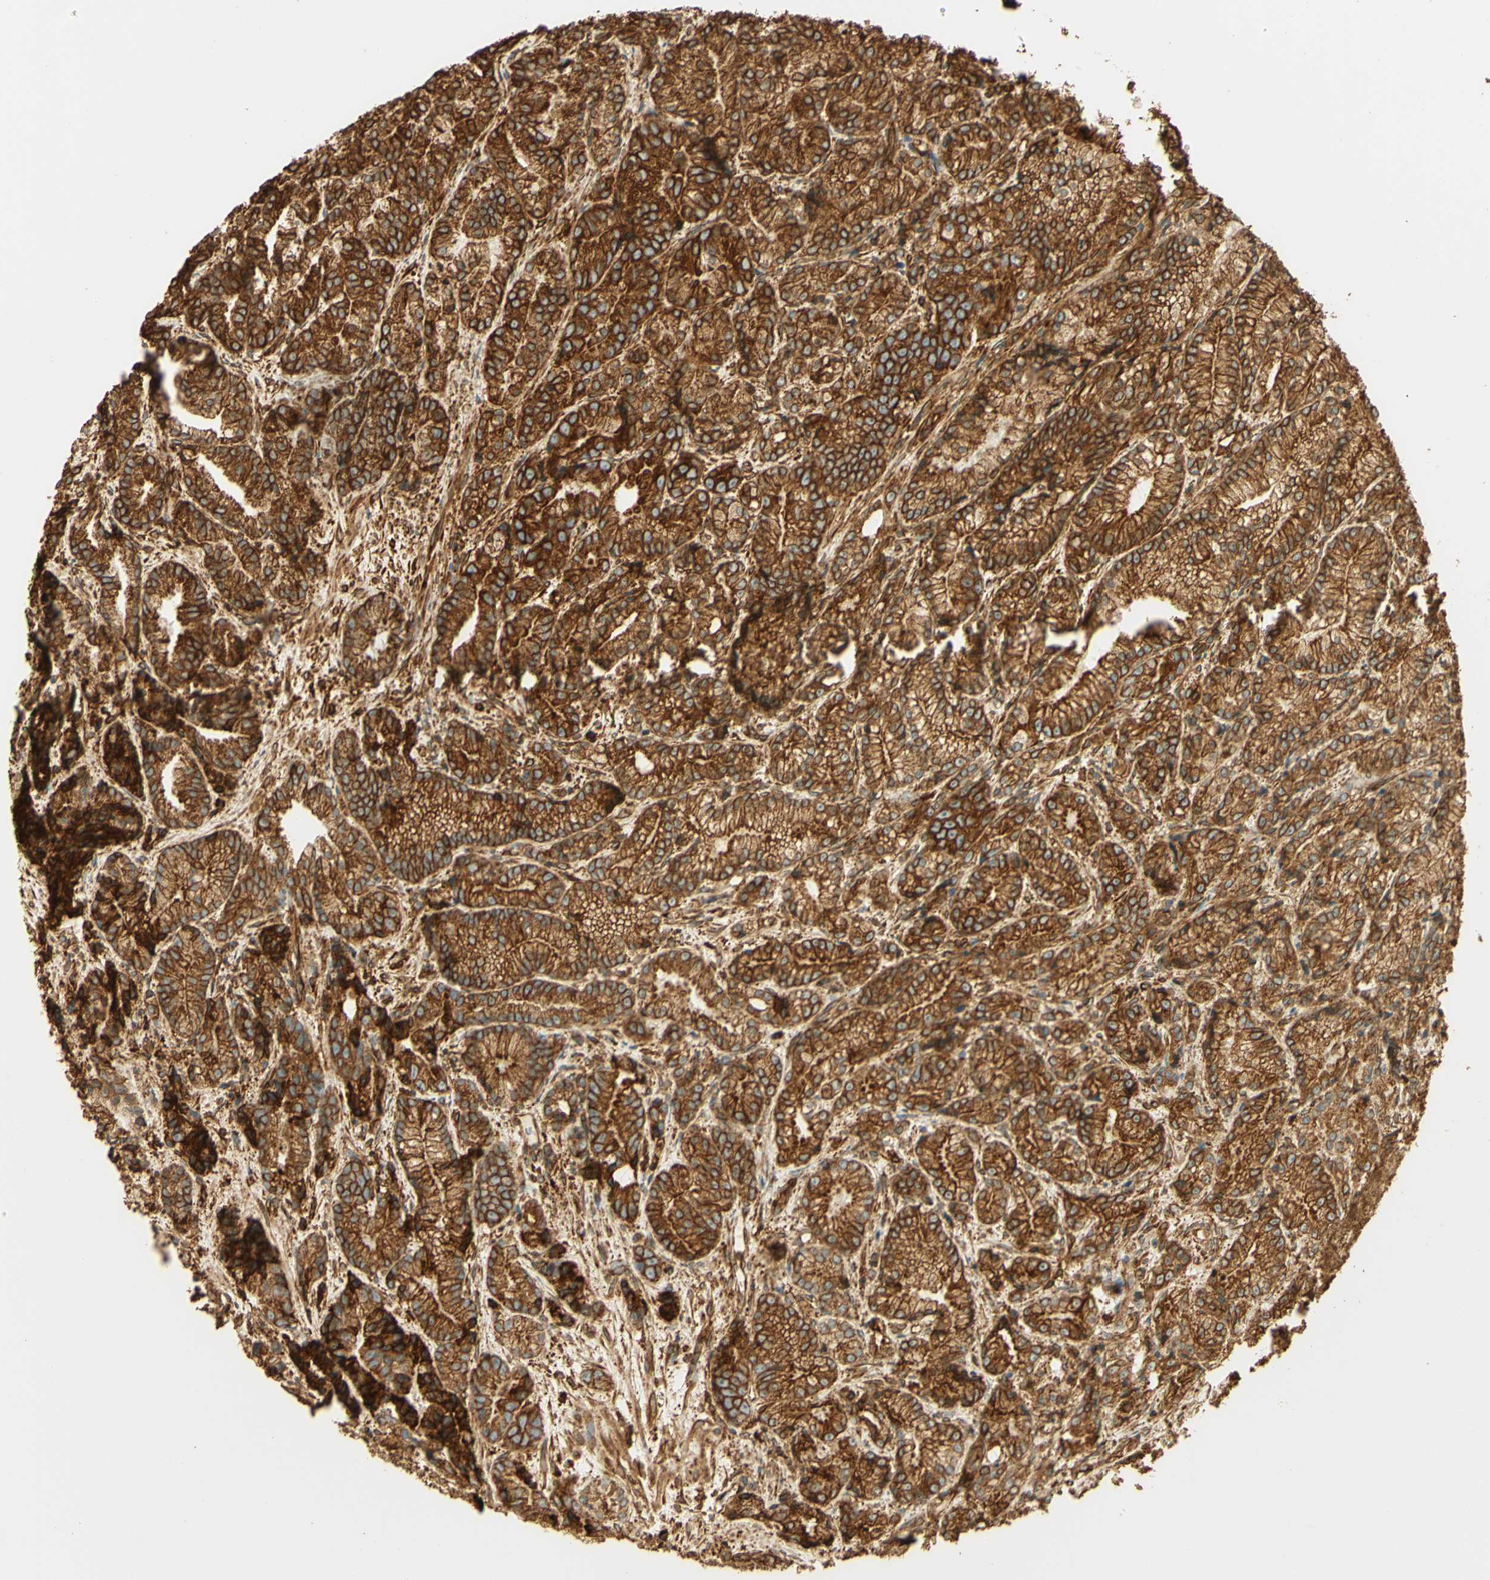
{"staining": {"intensity": "moderate", "quantity": ">75%", "location": "cytoplasmic/membranous"}, "tissue": "prostate cancer", "cell_type": "Tumor cells", "image_type": "cancer", "snomed": [{"axis": "morphology", "description": "Adenocarcinoma, Low grade"}, {"axis": "topography", "description": "Prostate"}], "caption": "This photomicrograph shows IHC staining of human prostate cancer (low-grade adenocarcinoma), with medium moderate cytoplasmic/membranous staining in approximately >75% of tumor cells.", "gene": "CANX", "patient": {"sex": "male", "age": 89}}